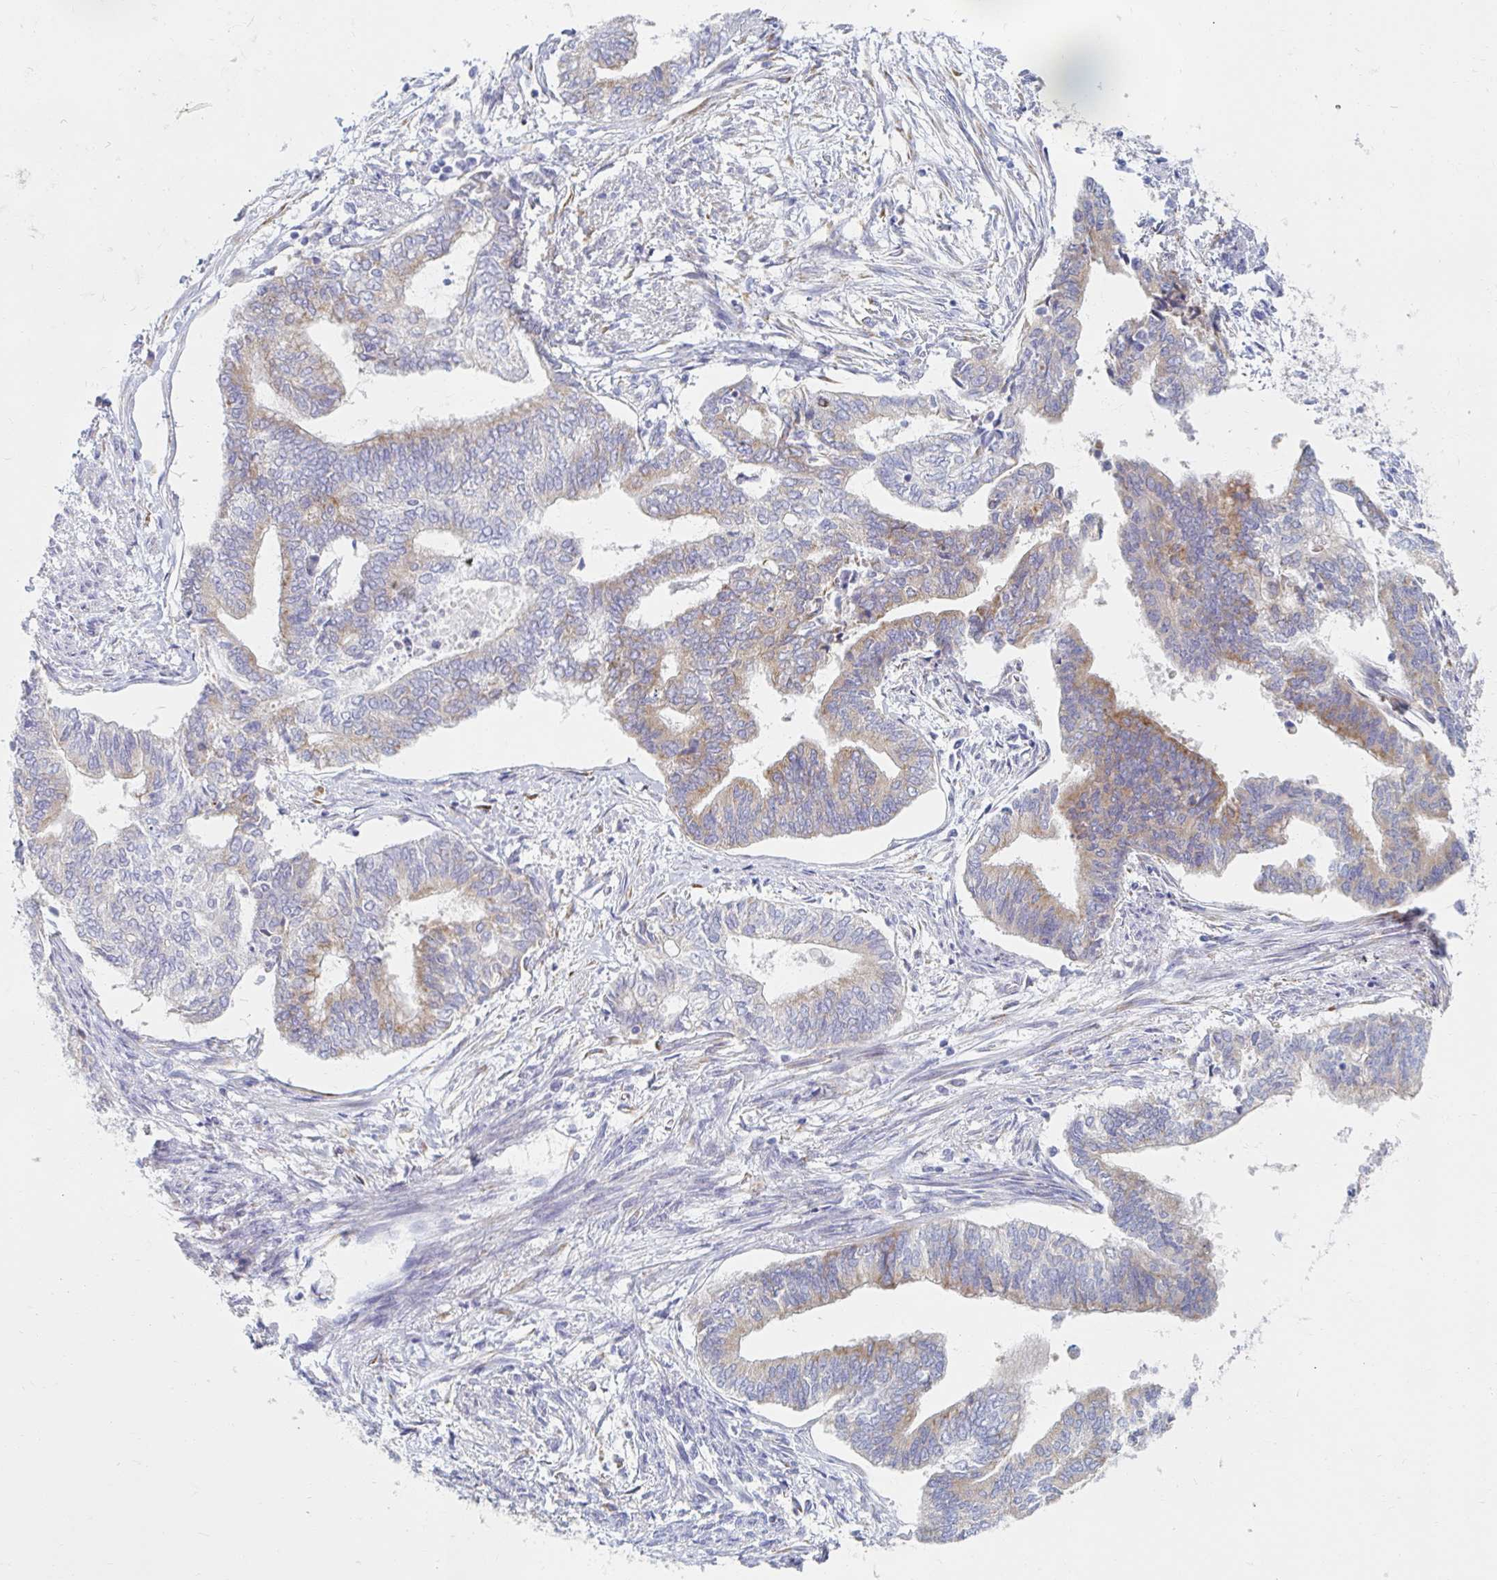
{"staining": {"intensity": "moderate", "quantity": "25%-75%", "location": "cytoplasmic/membranous"}, "tissue": "endometrial cancer", "cell_type": "Tumor cells", "image_type": "cancer", "snomed": [{"axis": "morphology", "description": "Adenocarcinoma, NOS"}, {"axis": "topography", "description": "Endometrium"}], "caption": "High-magnification brightfield microscopy of endometrial cancer stained with DAB (3,3'-diaminobenzidine) (brown) and counterstained with hematoxylin (blue). tumor cells exhibit moderate cytoplasmic/membranous staining is seen in approximately25%-75% of cells. Using DAB (brown) and hematoxylin (blue) stains, captured at high magnification using brightfield microscopy.", "gene": "MYLK2", "patient": {"sex": "female", "age": 65}}